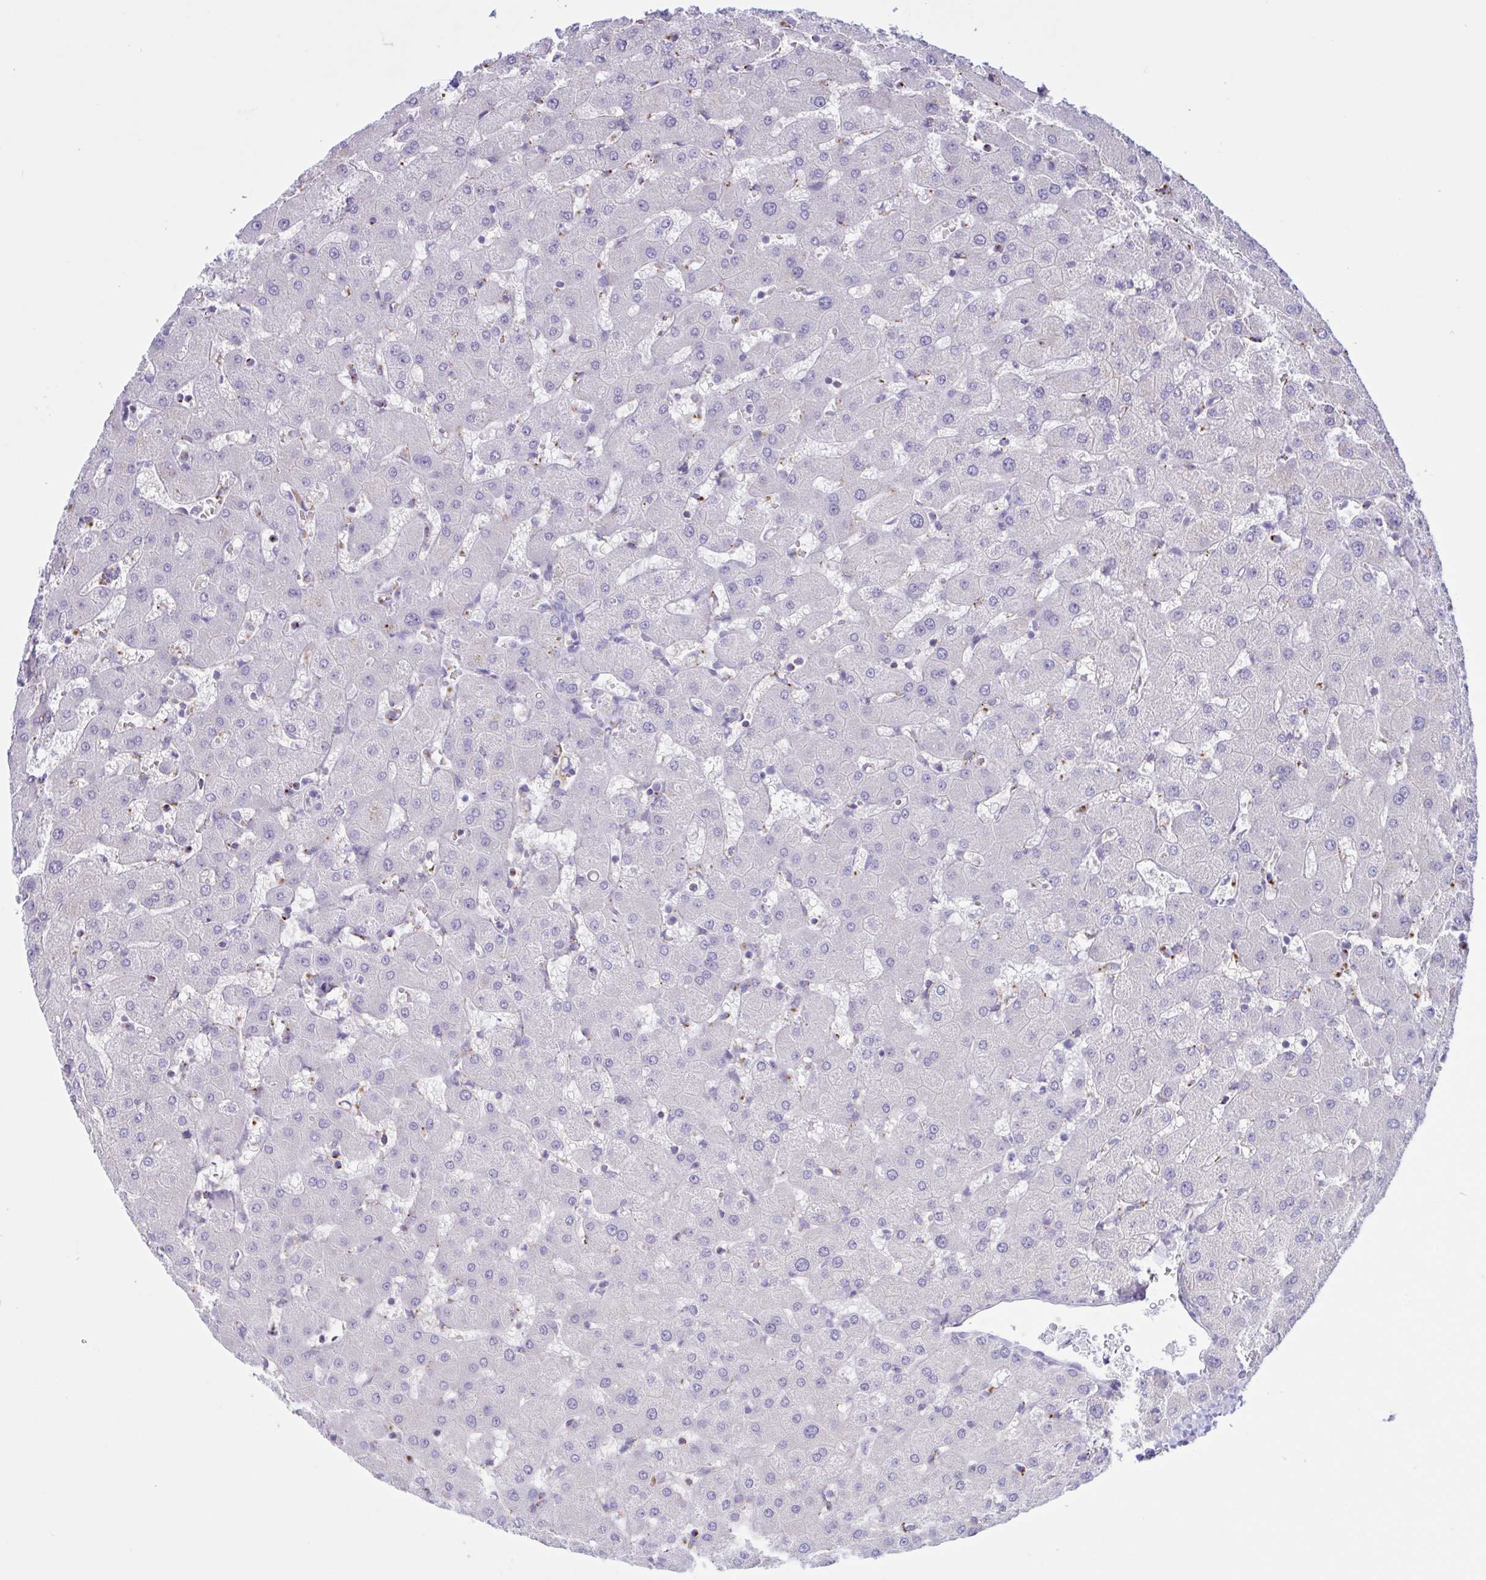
{"staining": {"intensity": "negative", "quantity": "none", "location": "none"}, "tissue": "liver", "cell_type": "Cholangiocytes", "image_type": "normal", "snomed": [{"axis": "morphology", "description": "Normal tissue, NOS"}, {"axis": "topography", "description": "Liver"}], "caption": "Histopathology image shows no protein expression in cholangiocytes of benign liver.", "gene": "XCL1", "patient": {"sex": "female", "age": 63}}